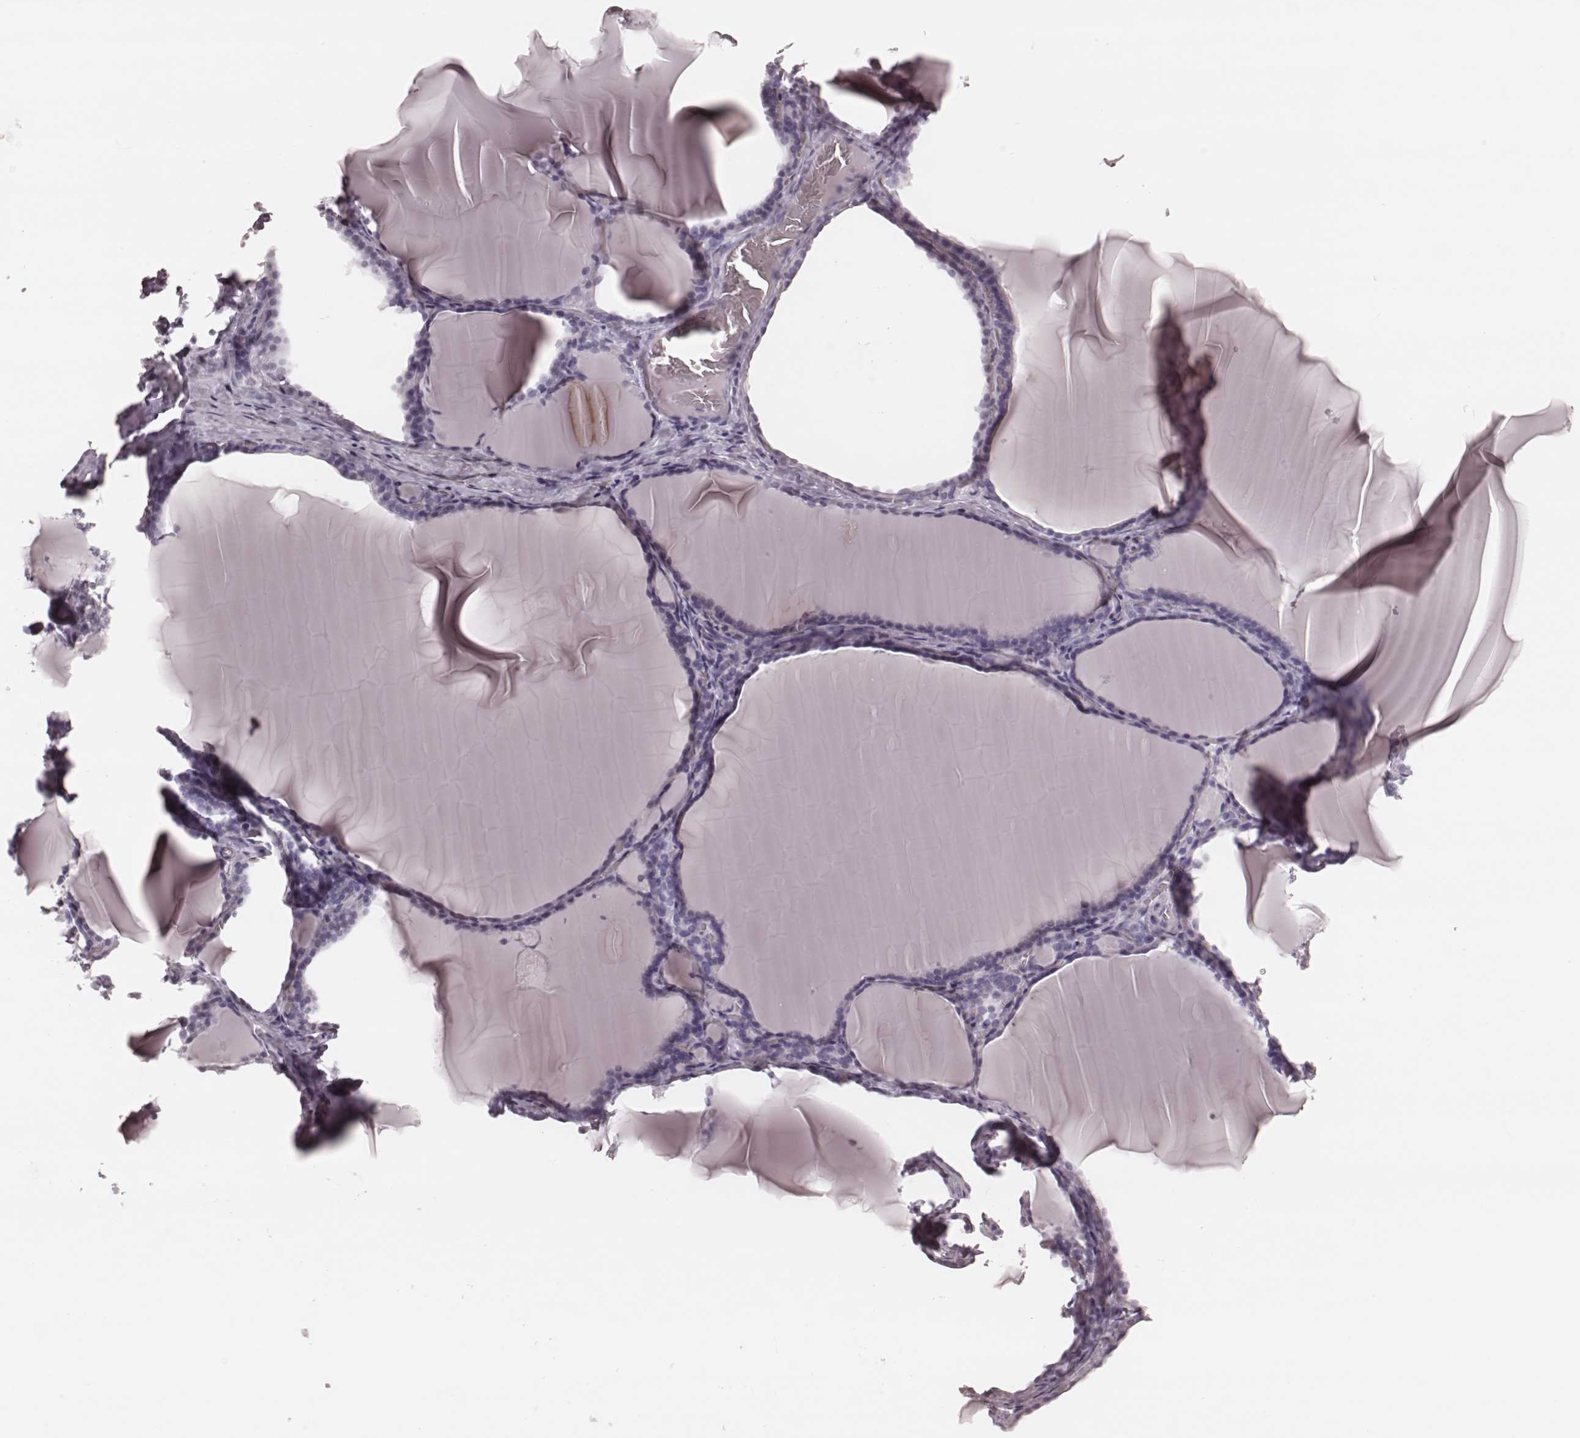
{"staining": {"intensity": "negative", "quantity": "none", "location": "none"}, "tissue": "thyroid gland", "cell_type": "Glandular cells", "image_type": "normal", "snomed": [{"axis": "morphology", "description": "Normal tissue, NOS"}, {"axis": "morphology", "description": "Hyperplasia, NOS"}, {"axis": "topography", "description": "Thyroid gland"}], "caption": "Glandular cells show no significant protein expression in benign thyroid gland.", "gene": "KRT74", "patient": {"sex": "female", "age": 27}}